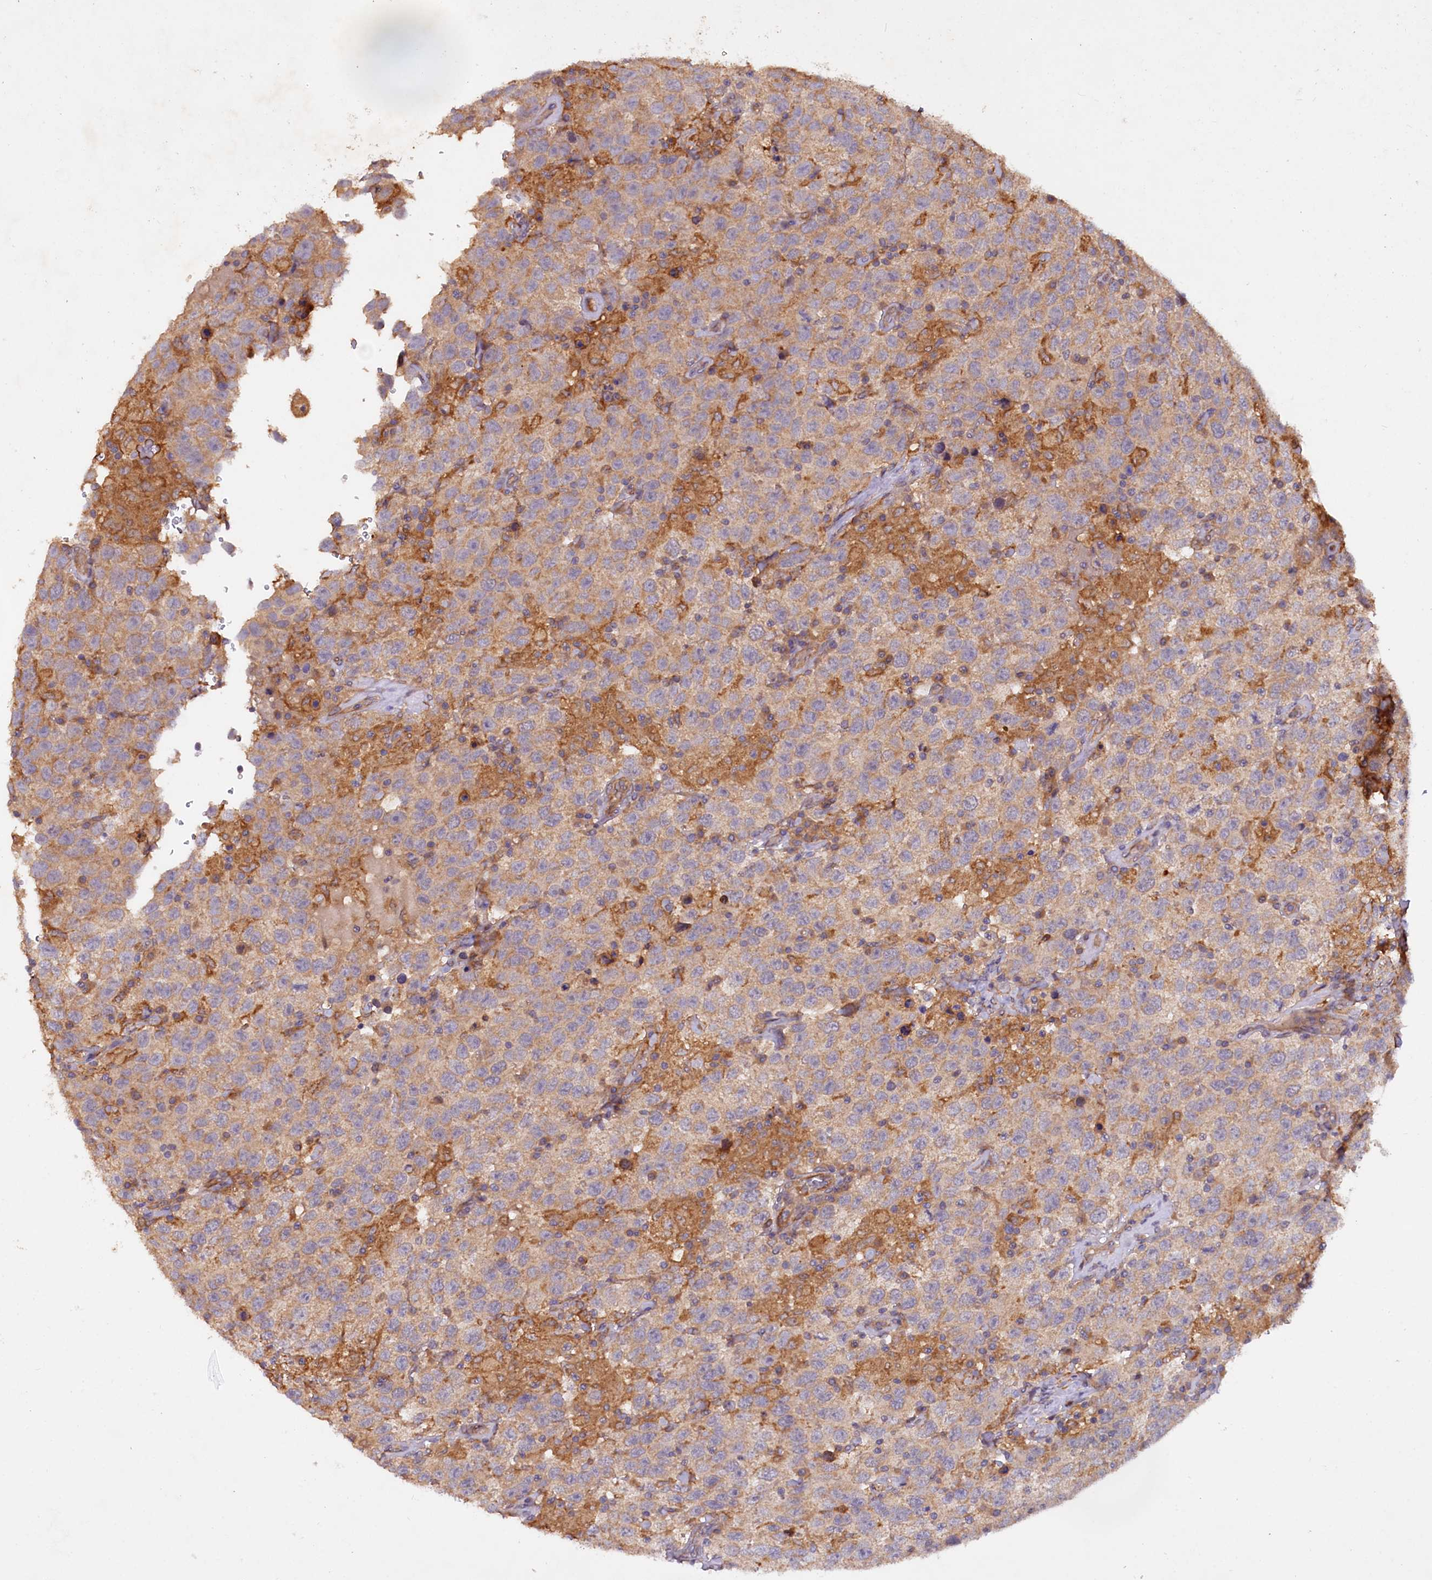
{"staining": {"intensity": "weak", "quantity": "25%-75%", "location": "cytoplasmic/membranous"}, "tissue": "testis cancer", "cell_type": "Tumor cells", "image_type": "cancer", "snomed": [{"axis": "morphology", "description": "Seminoma, NOS"}, {"axis": "topography", "description": "Testis"}], "caption": "Seminoma (testis) stained for a protein exhibits weak cytoplasmic/membranous positivity in tumor cells.", "gene": "ETFBKMT", "patient": {"sex": "male", "age": 41}}